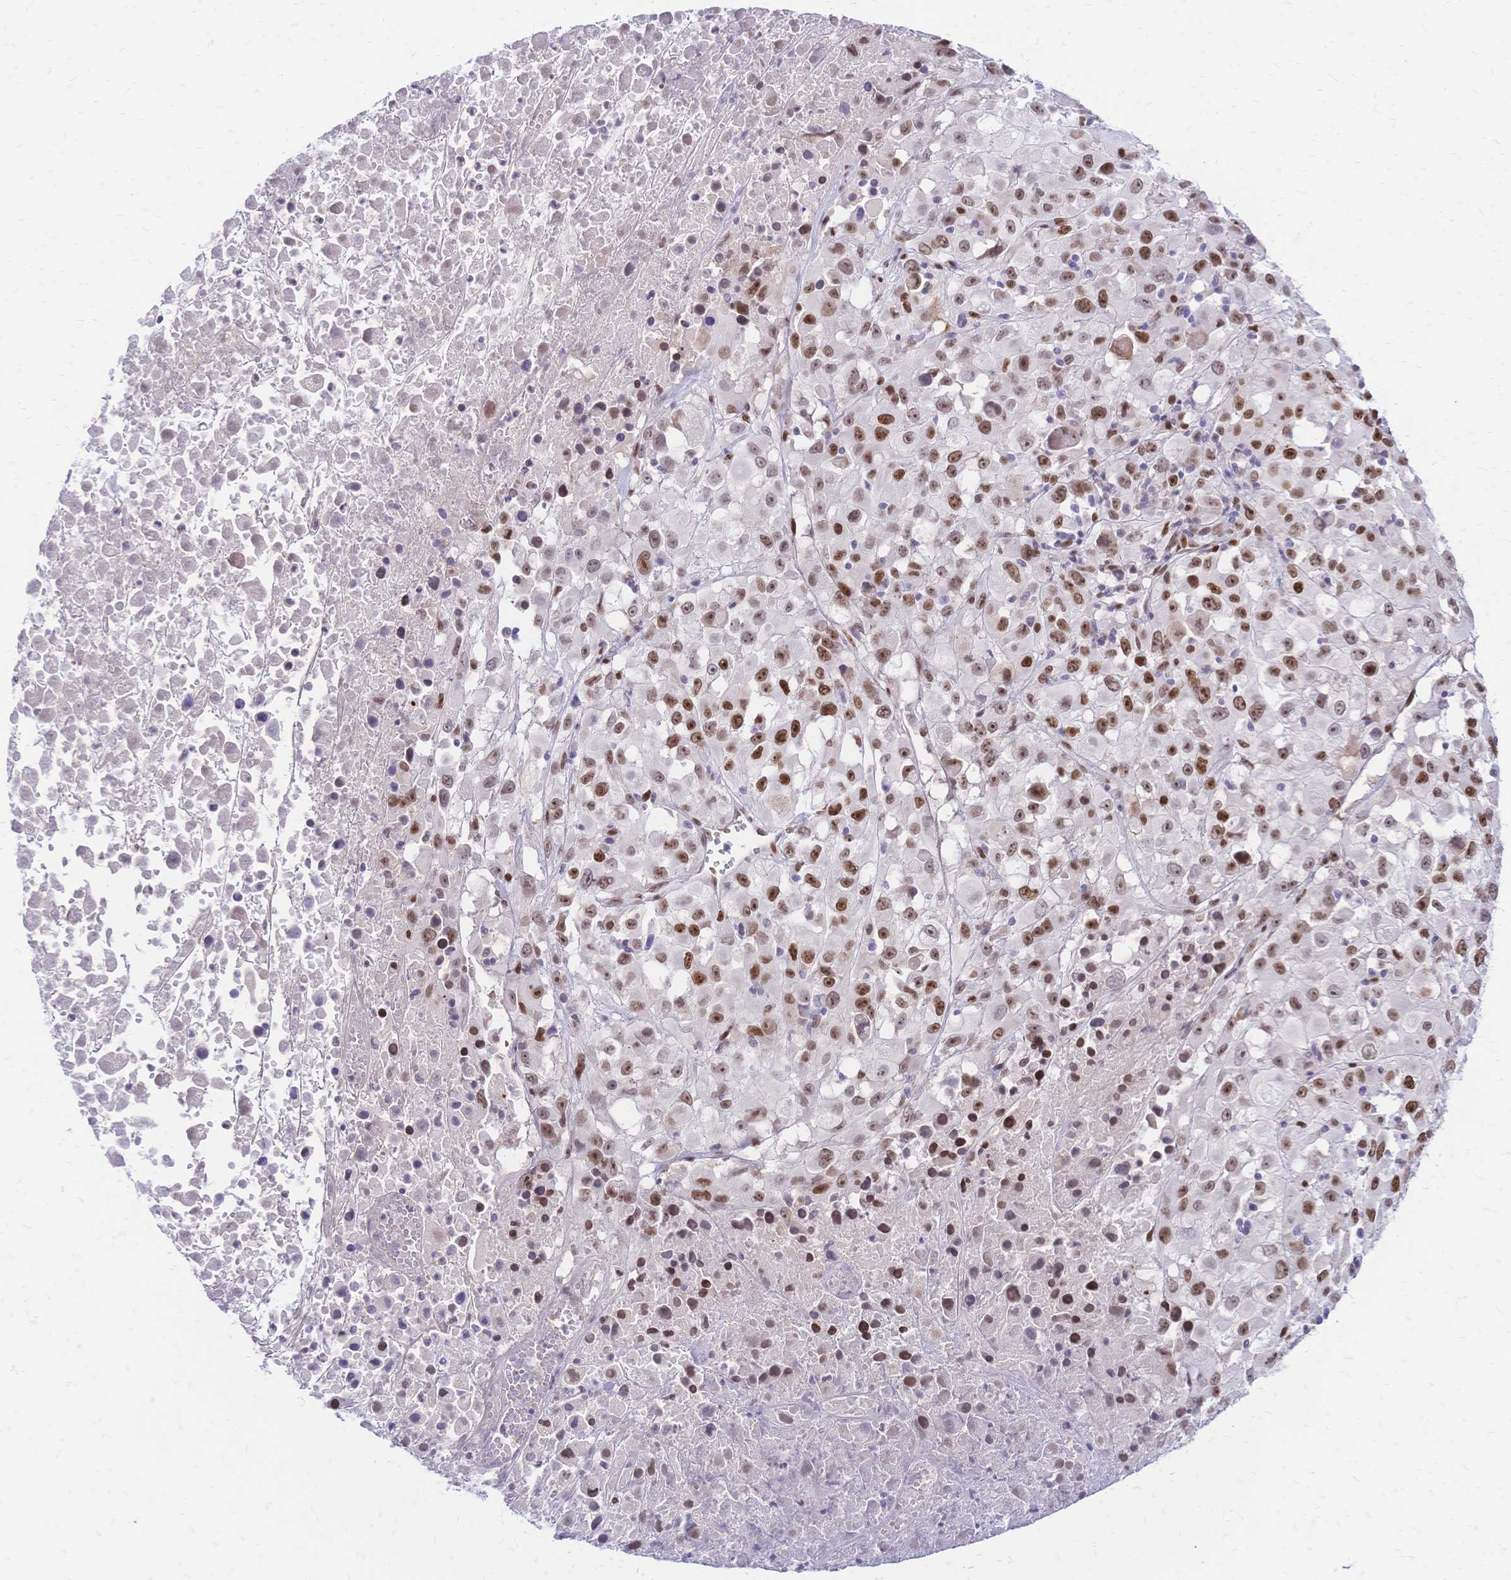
{"staining": {"intensity": "moderate", "quantity": ">75%", "location": "nuclear"}, "tissue": "melanoma", "cell_type": "Tumor cells", "image_type": "cancer", "snomed": [{"axis": "morphology", "description": "Malignant melanoma, Metastatic site"}, {"axis": "topography", "description": "Soft tissue"}], "caption": "High-magnification brightfield microscopy of malignant melanoma (metastatic site) stained with DAB (brown) and counterstained with hematoxylin (blue). tumor cells exhibit moderate nuclear expression is identified in about>75% of cells.", "gene": "NFIC", "patient": {"sex": "male", "age": 50}}